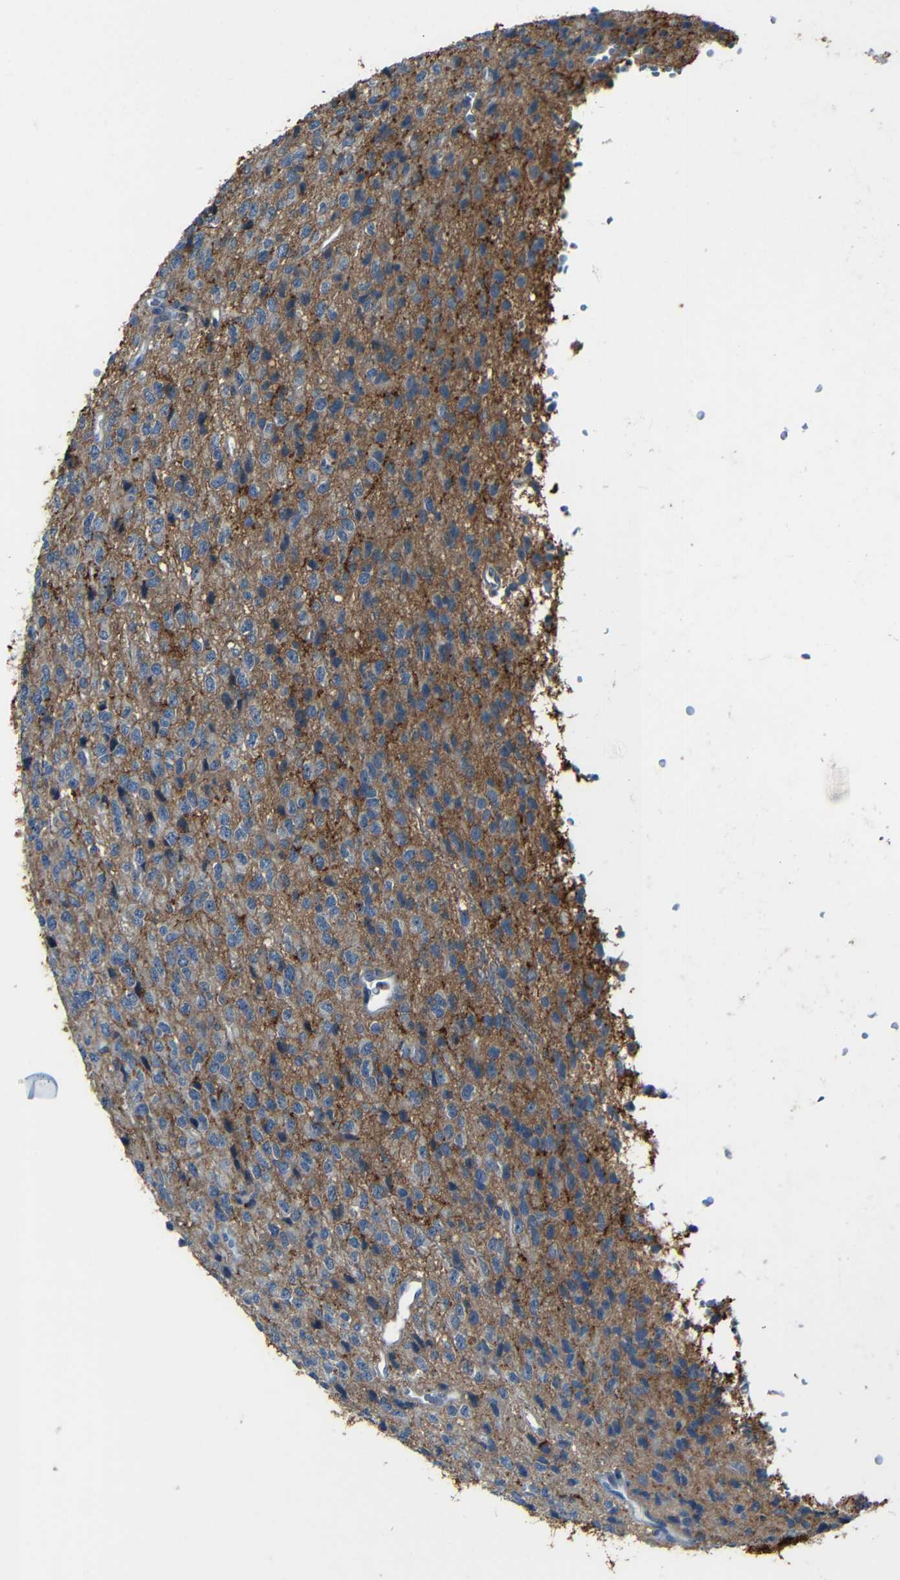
{"staining": {"intensity": "negative", "quantity": "none", "location": "none"}, "tissue": "glioma", "cell_type": "Tumor cells", "image_type": "cancer", "snomed": [{"axis": "morphology", "description": "Glioma, malignant, High grade"}, {"axis": "topography", "description": "pancreas cauda"}], "caption": "This is an immunohistochemistry micrograph of malignant glioma (high-grade). There is no positivity in tumor cells.", "gene": "DNAJC5", "patient": {"sex": "male", "age": 60}}